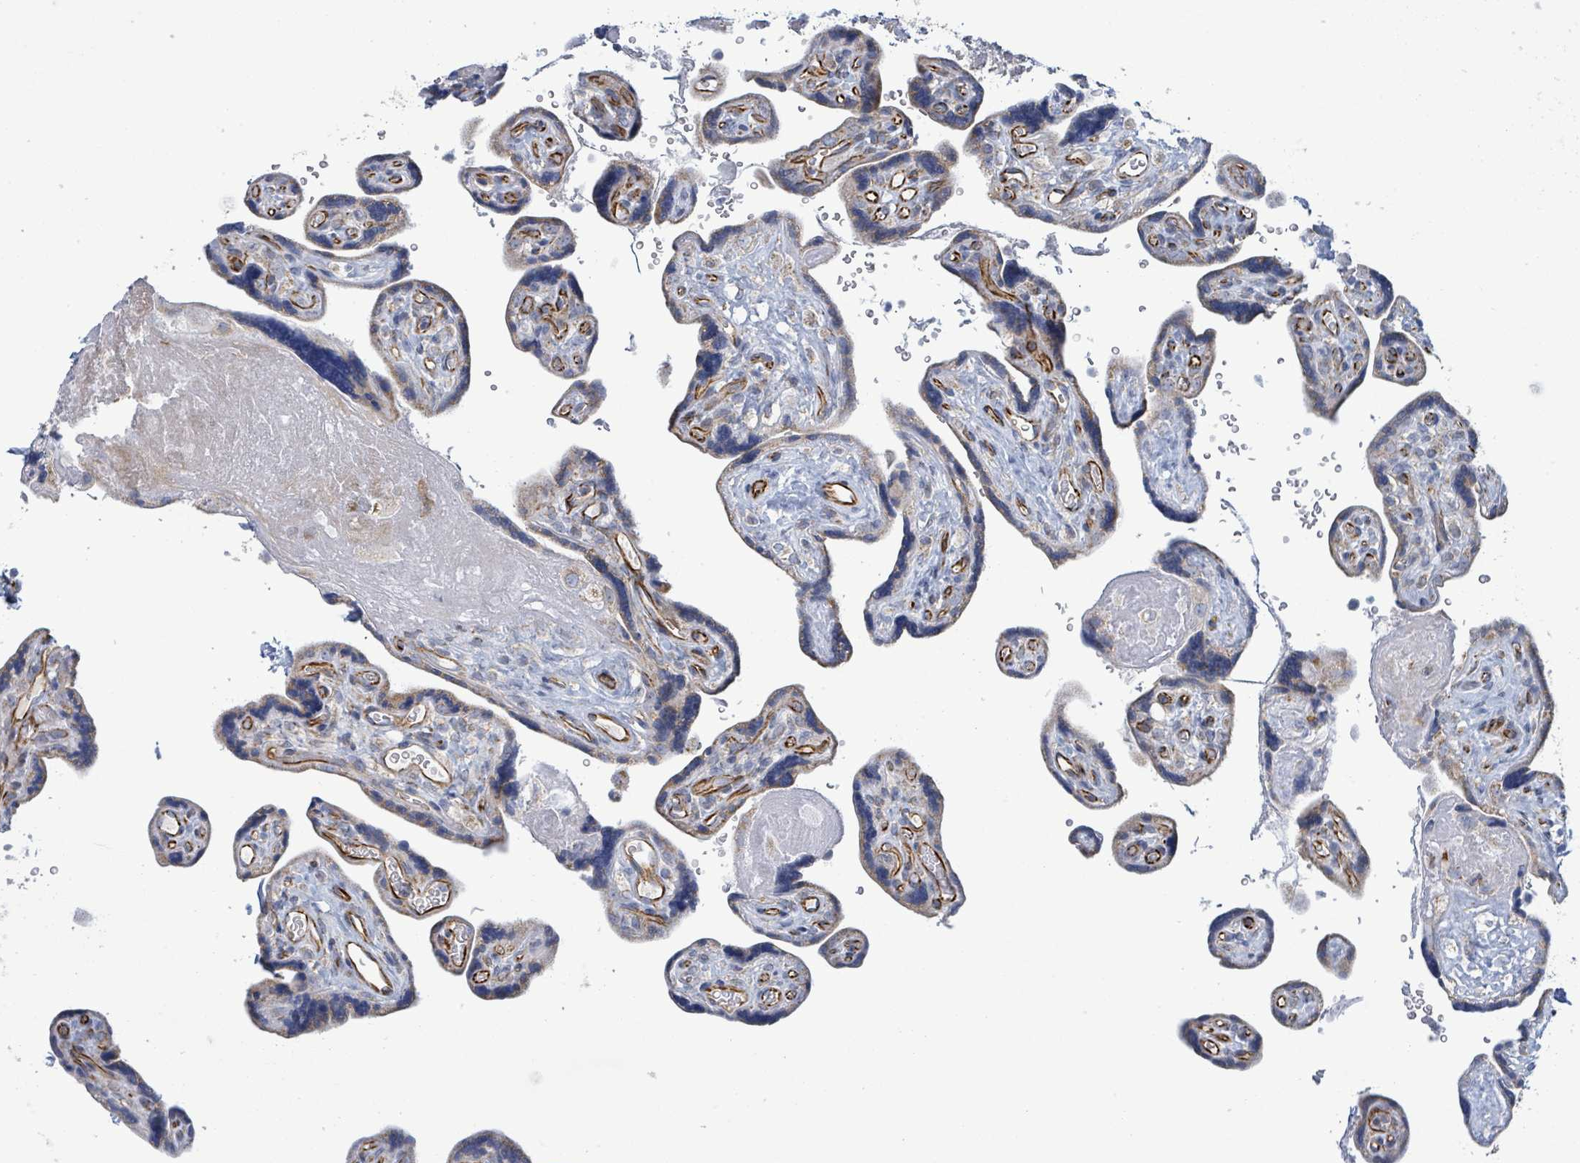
{"staining": {"intensity": "weak", "quantity": "<25%", "location": "cytoplasmic/membranous"}, "tissue": "placenta", "cell_type": "Trophoblastic cells", "image_type": "normal", "snomed": [{"axis": "morphology", "description": "Normal tissue, NOS"}, {"axis": "topography", "description": "Placenta"}], "caption": "Immunohistochemistry (IHC) histopathology image of normal placenta: placenta stained with DAB reveals no significant protein expression in trophoblastic cells.", "gene": "ALG12", "patient": {"sex": "female", "age": 39}}